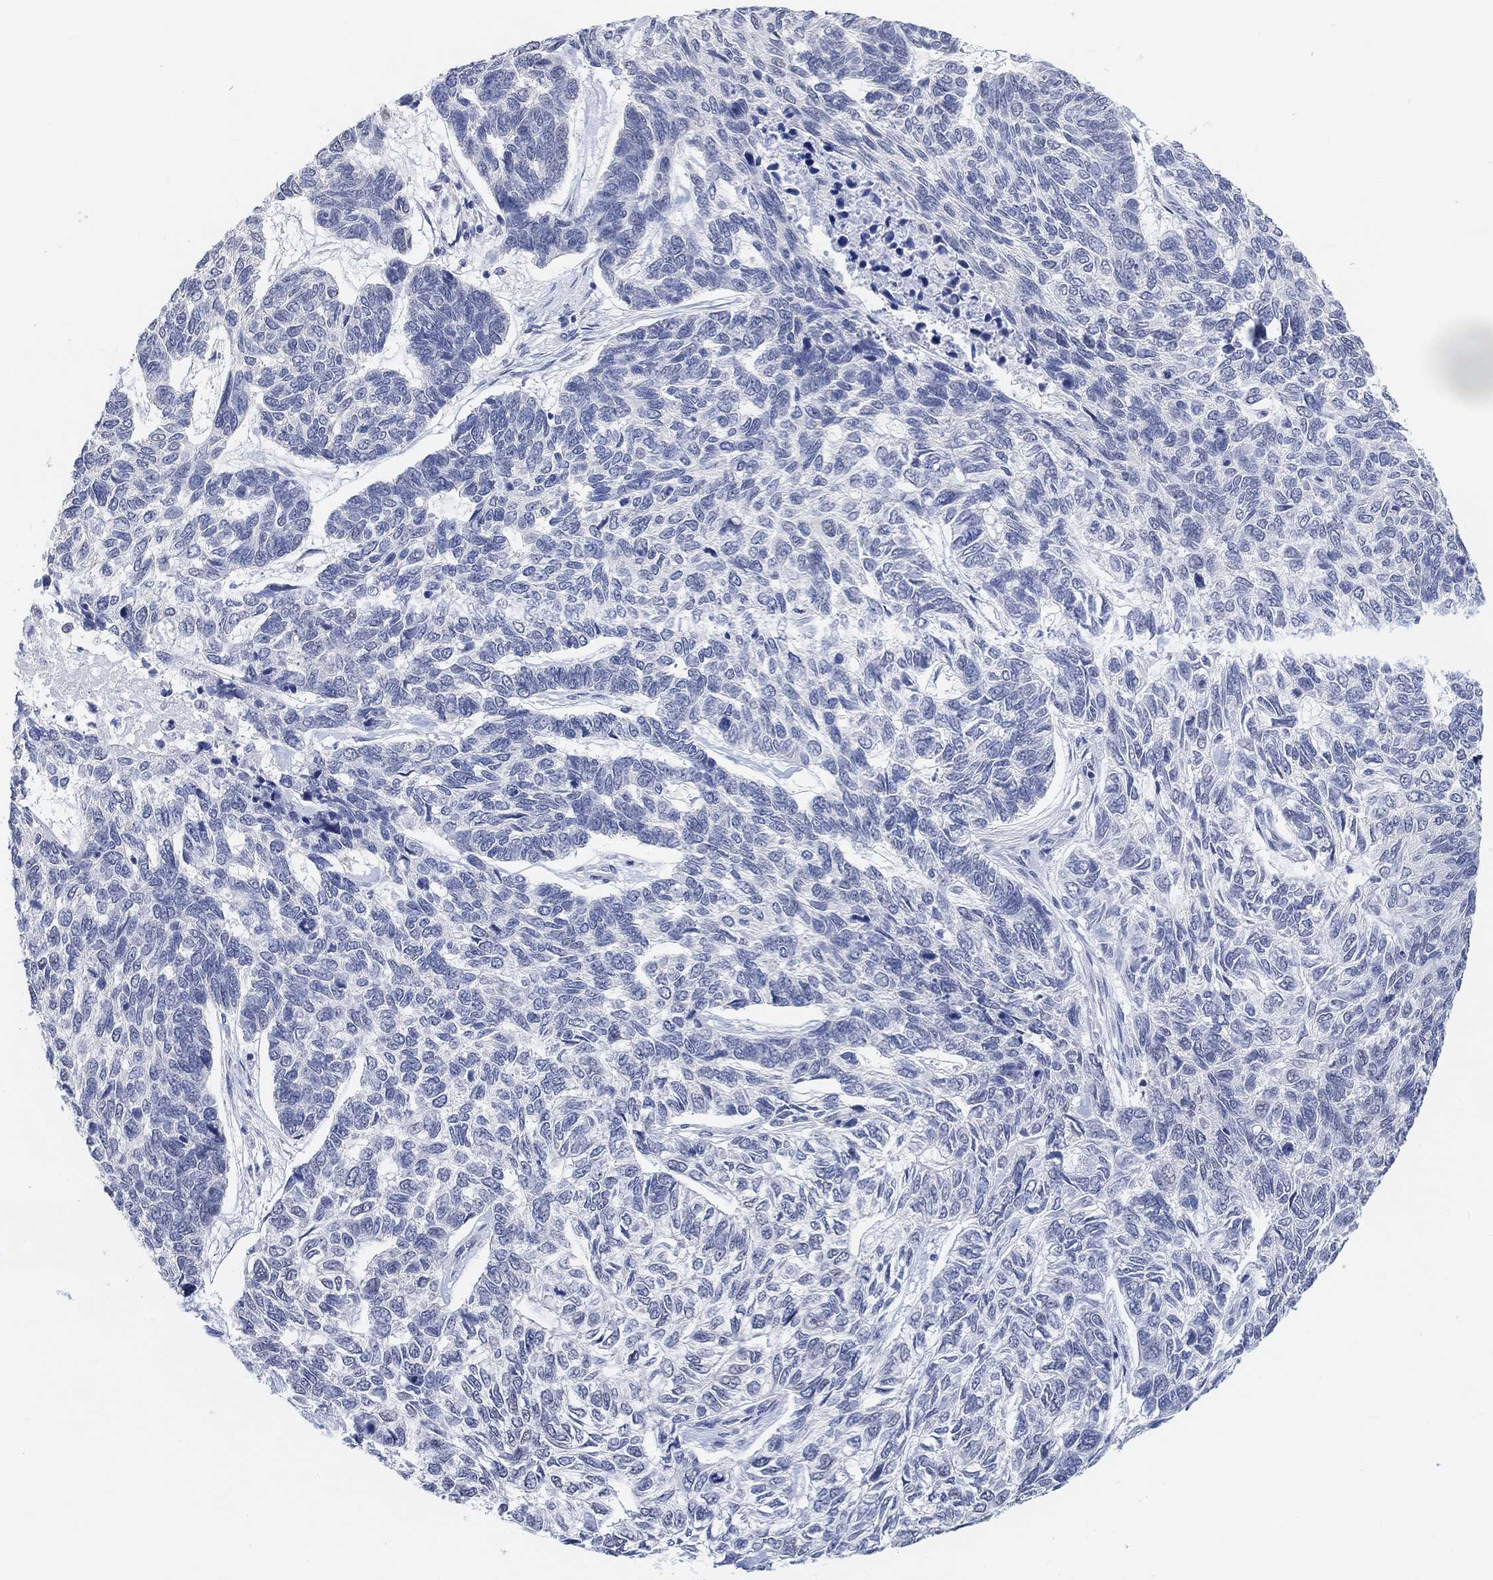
{"staining": {"intensity": "negative", "quantity": "none", "location": "none"}, "tissue": "skin cancer", "cell_type": "Tumor cells", "image_type": "cancer", "snomed": [{"axis": "morphology", "description": "Basal cell carcinoma"}, {"axis": "topography", "description": "Skin"}], "caption": "Tumor cells are negative for brown protein staining in basal cell carcinoma (skin). (DAB immunohistochemistry (IHC) with hematoxylin counter stain).", "gene": "MUC1", "patient": {"sex": "female", "age": 65}}